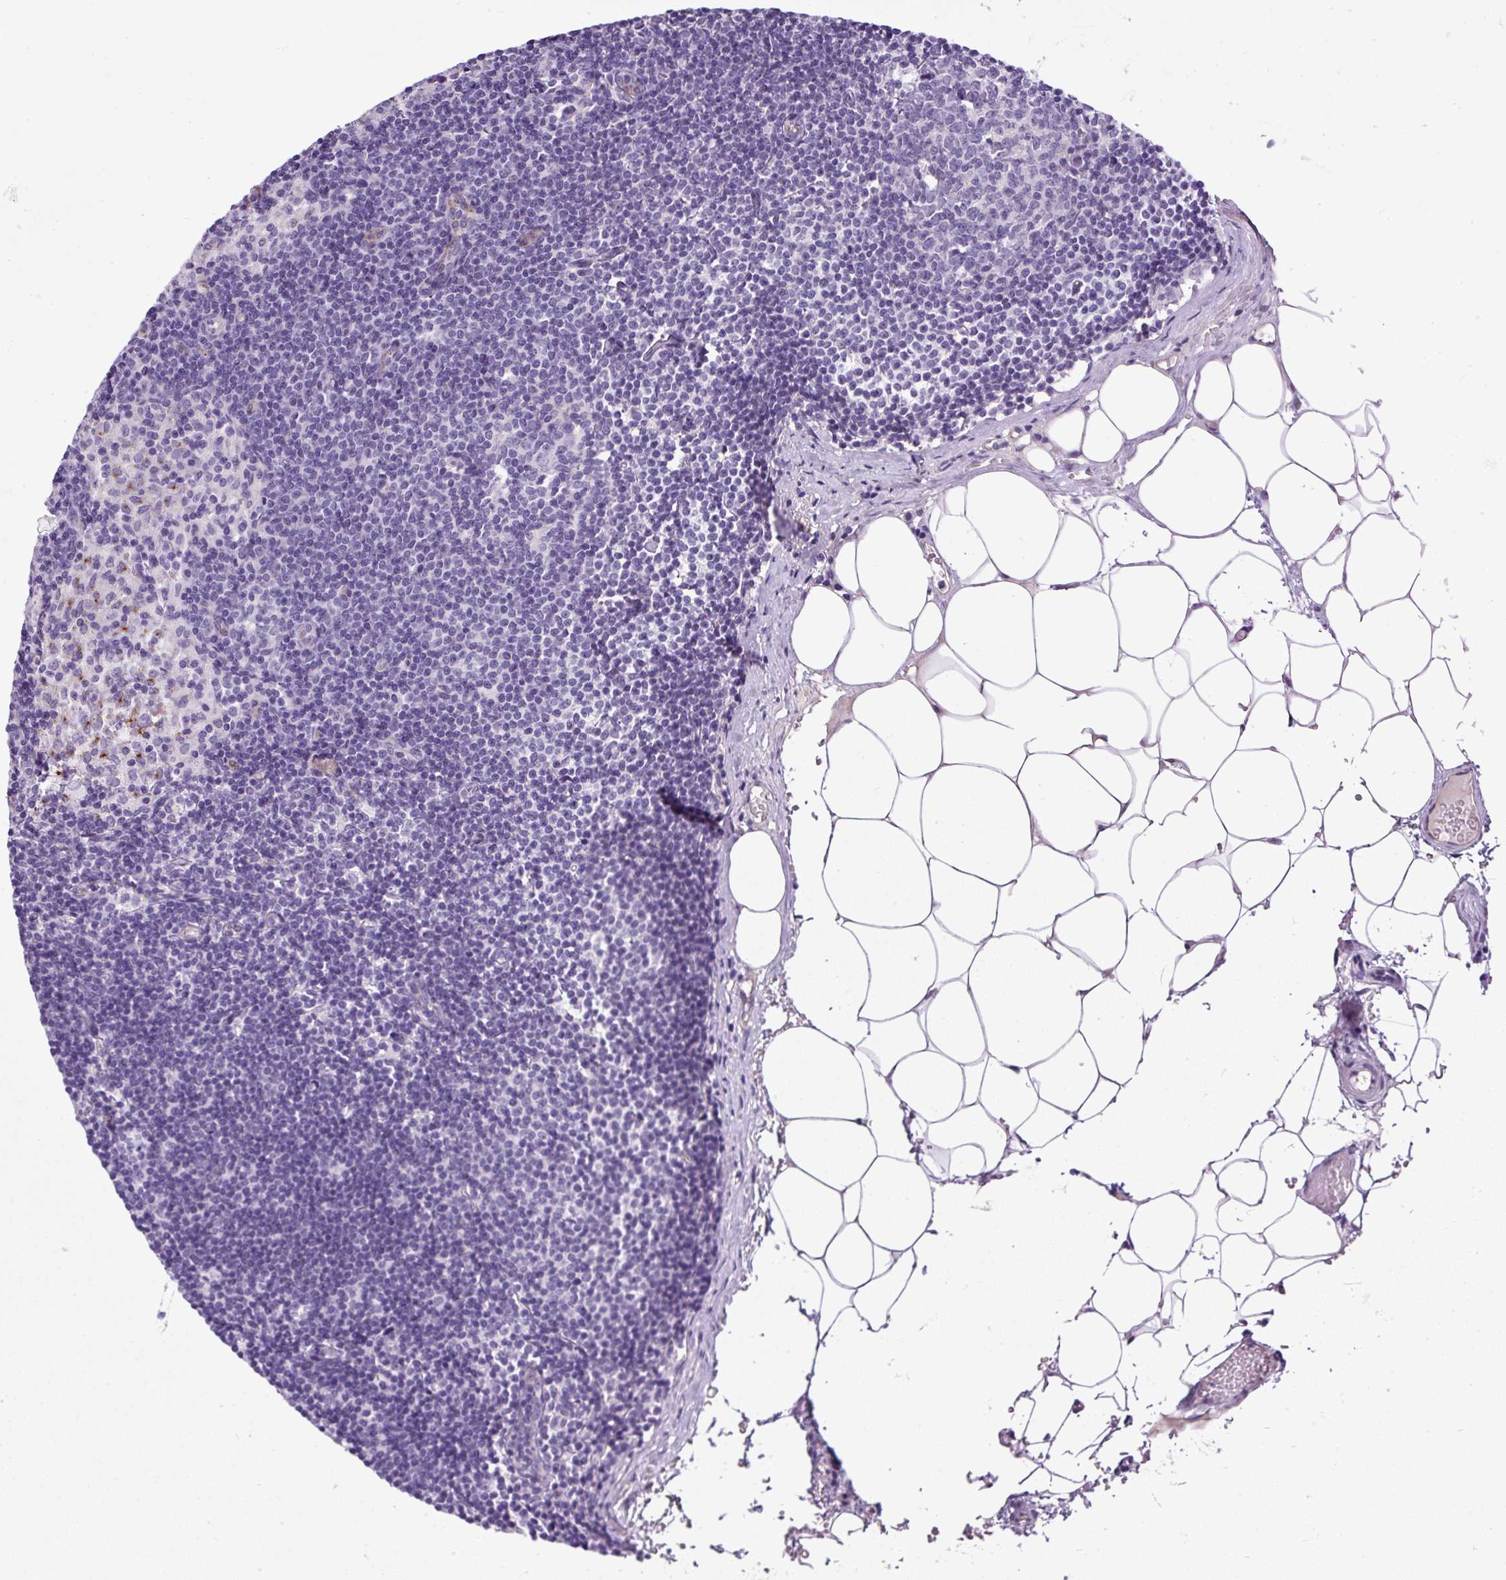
{"staining": {"intensity": "negative", "quantity": "none", "location": "none"}, "tissue": "lymph node", "cell_type": "Germinal center cells", "image_type": "normal", "snomed": [{"axis": "morphology", "description": "Normal tissue, NOS"}, {"axis": "topography", "description": "Lymph node"}], "caption": "The image demonstrates no significant expression in germinal center cells of lymph node. Nuclei are stained in blue.", "gene": "LEFTY1", "patient": {"sex": "male", "age": 49}}